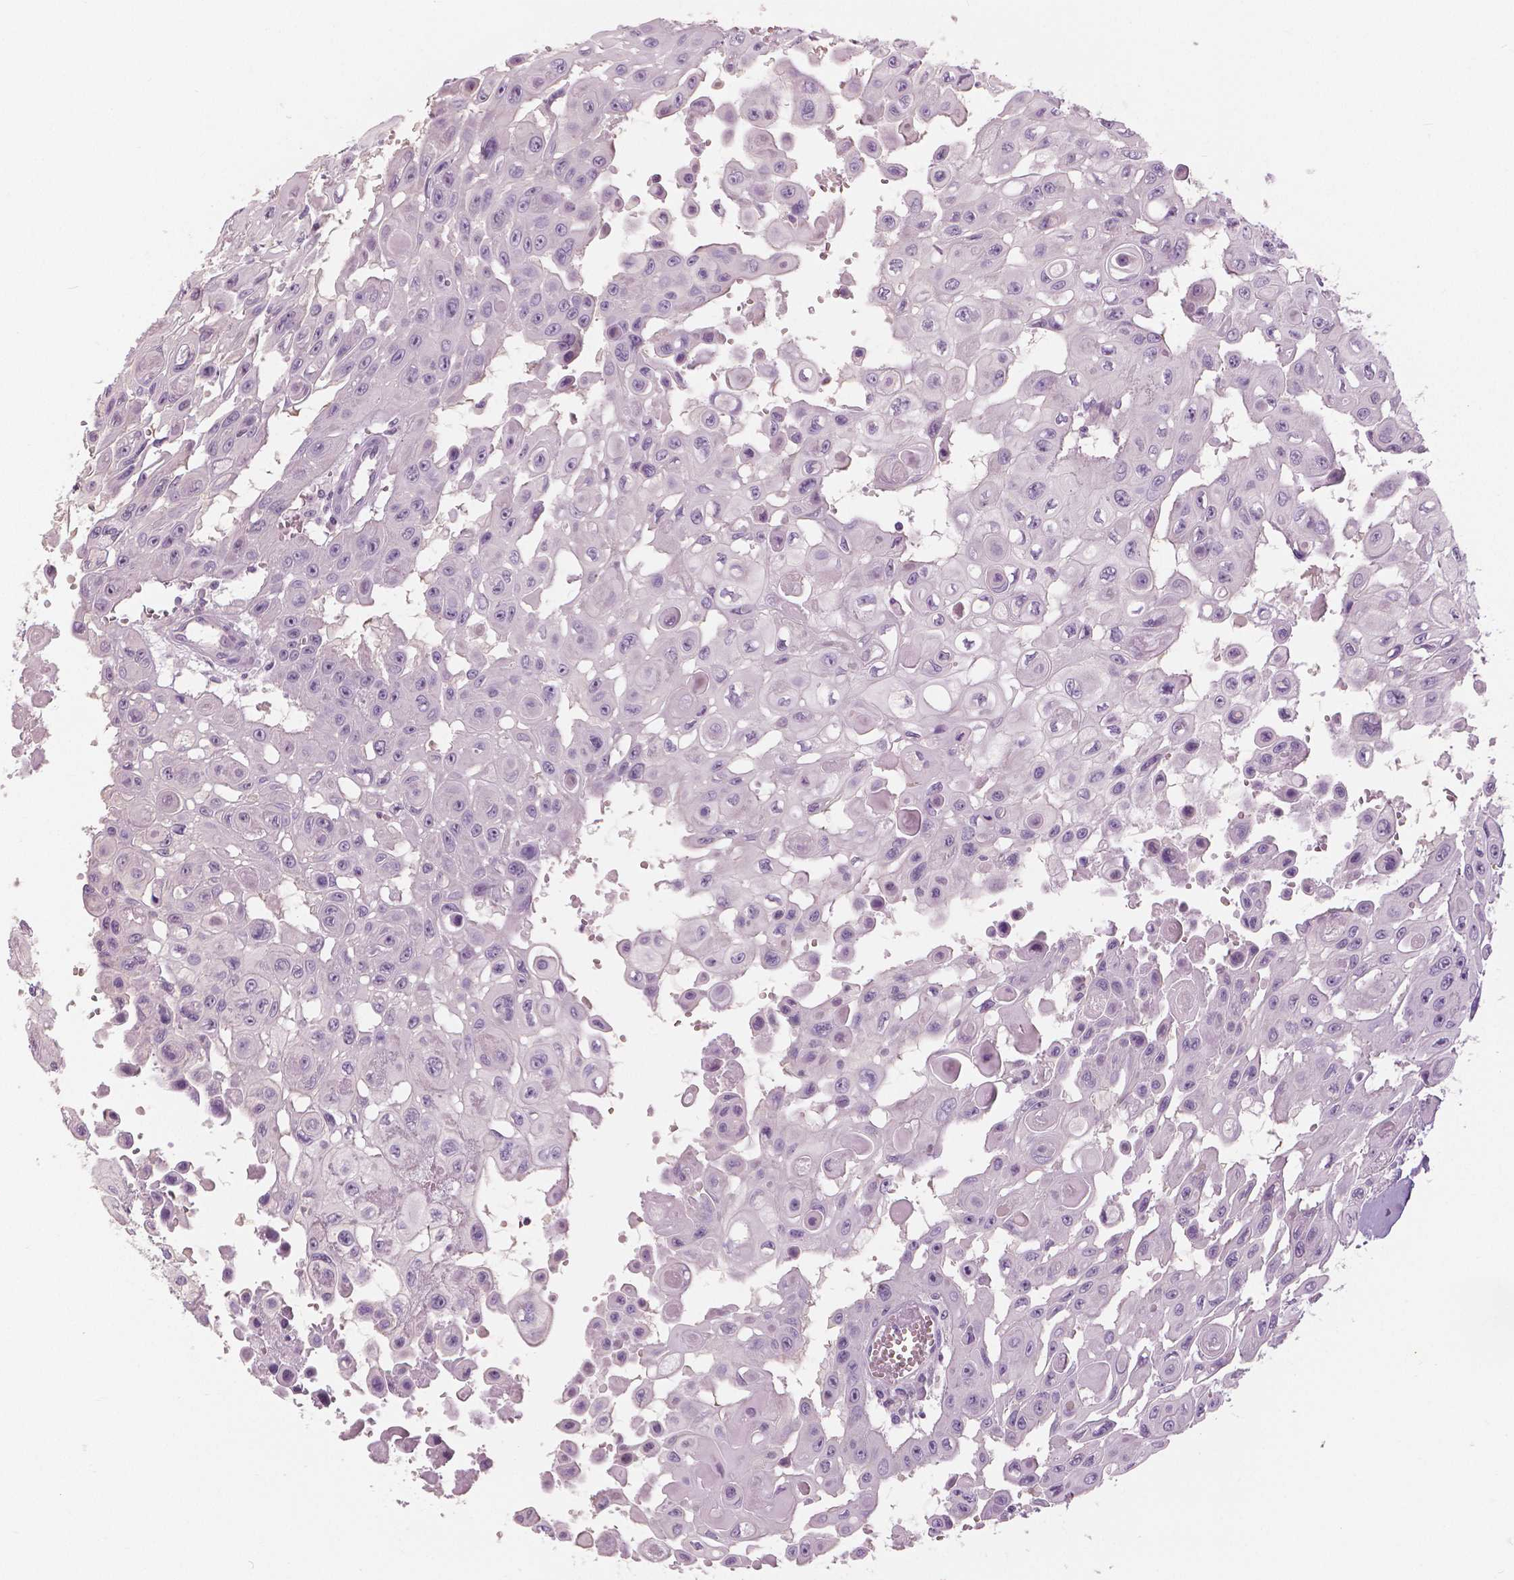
{"staining": {"intensity": "negative", "quantity": "none", "location": "none"}, "tissue": "head and neck cancer", "cell_type": "Tumor cells", "image_type": "cancer", "snomed": [{"axis": "morphology", "description": "Adenocarcinoma, NOS"}, {"axis": "topography", "description": "Head-Neck"}], "caption": "Immunohistochemistry photomicrograph of neoplastic tissue: human head and neck adenocarcinoma stained with DAB demonstrates no significant protein staining in tumor cells.", "gene": "SLC24A1", "patient": {"sex": "male", "age": 73}}